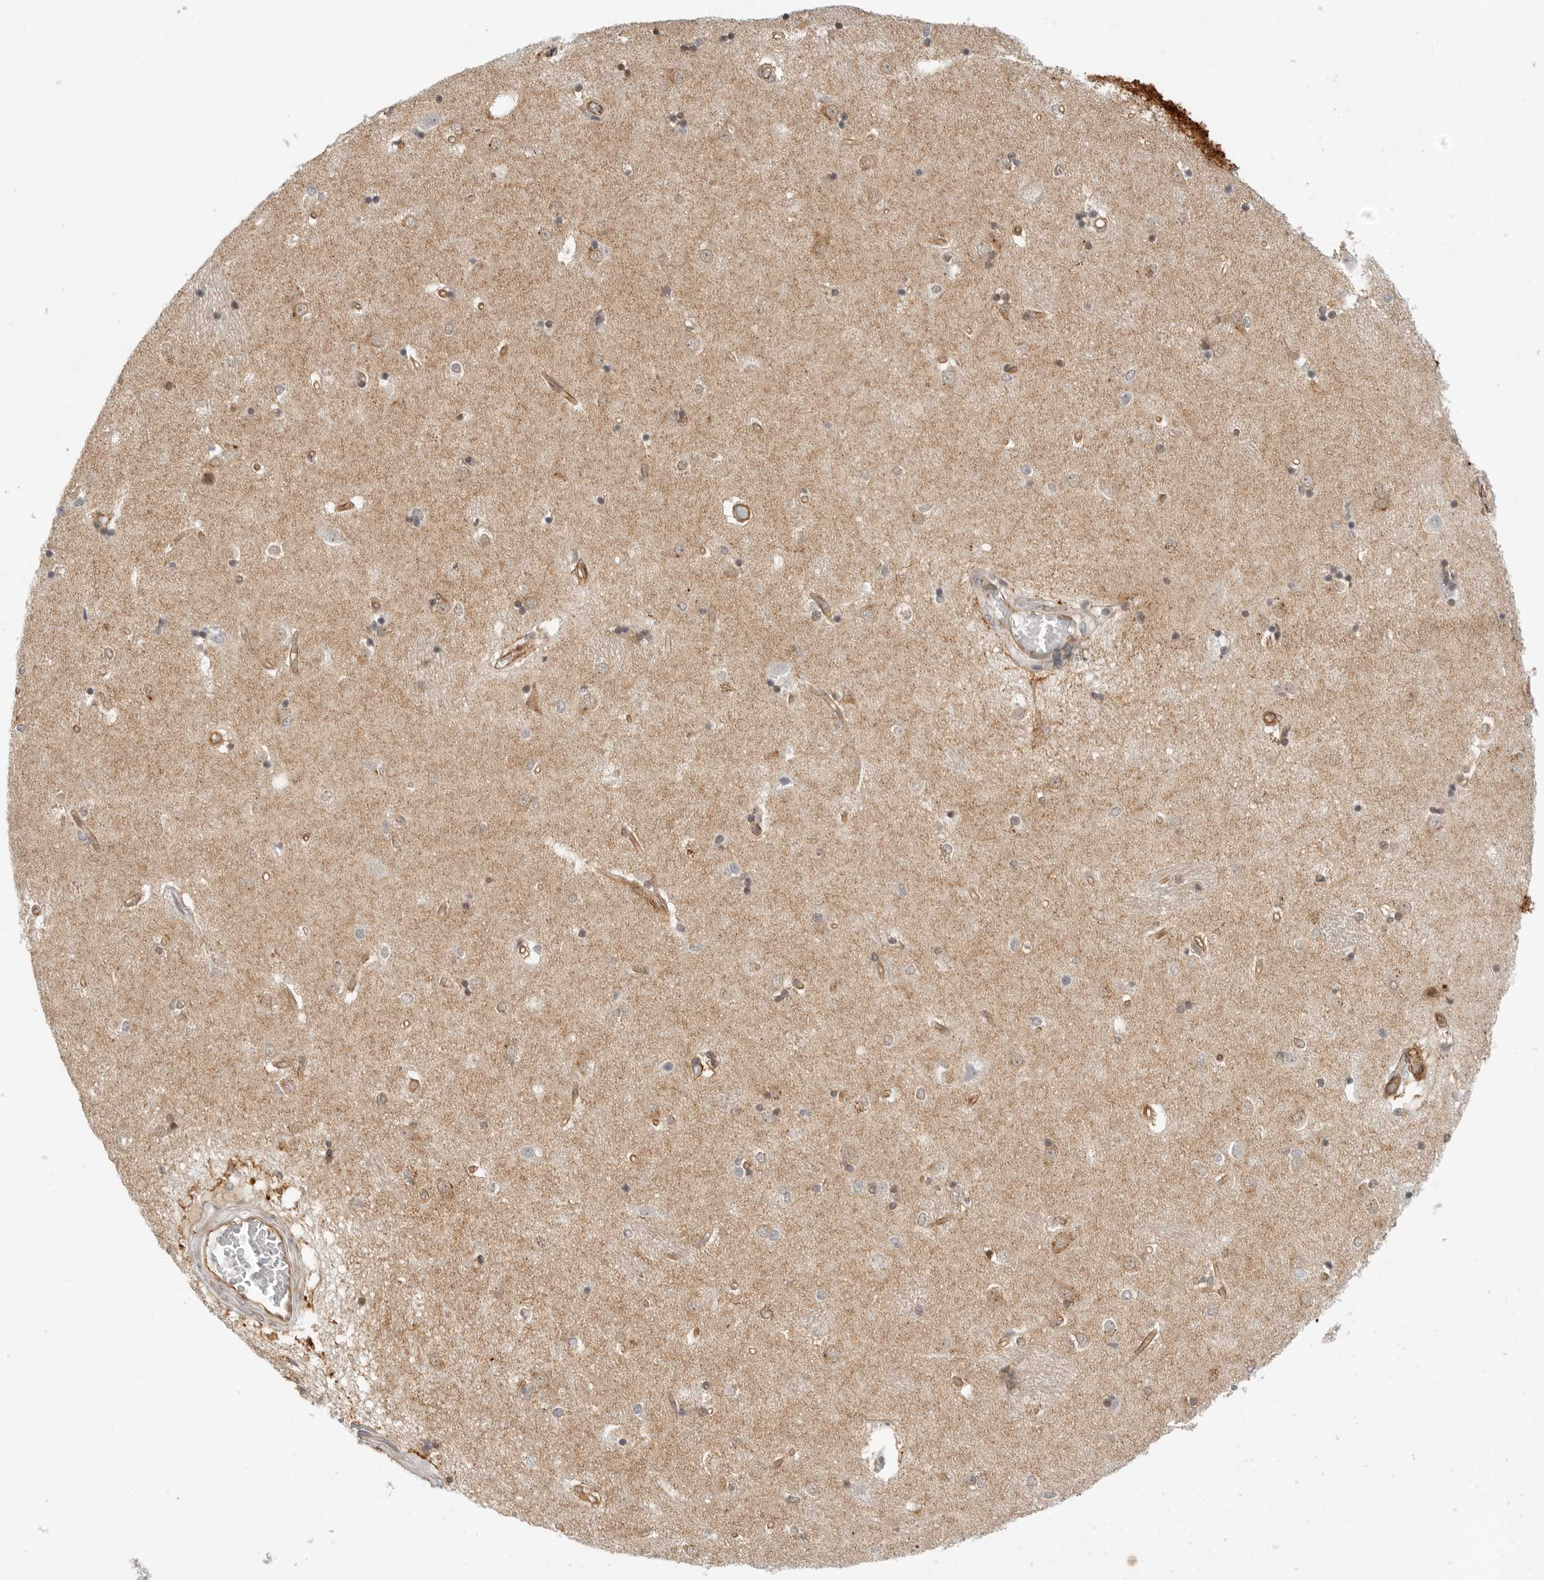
{"staining": {"intensity": "weak", "quantity": "<25%", "location": "nuclear"}, "tissue": "caudate", "cell_type": "Glial cells", "image_type": "normal", "snomed": [{"axis": "morphology", "description": "Normal tissue, NOS"}, {"axis": "topography", "description": "Lateral ventricle wall"}], "caption": "Glial cells are negative for brown protein staining in benign caudate.", "gene": "ATOH7", "patient": {"sex": "male", "age": 45}}